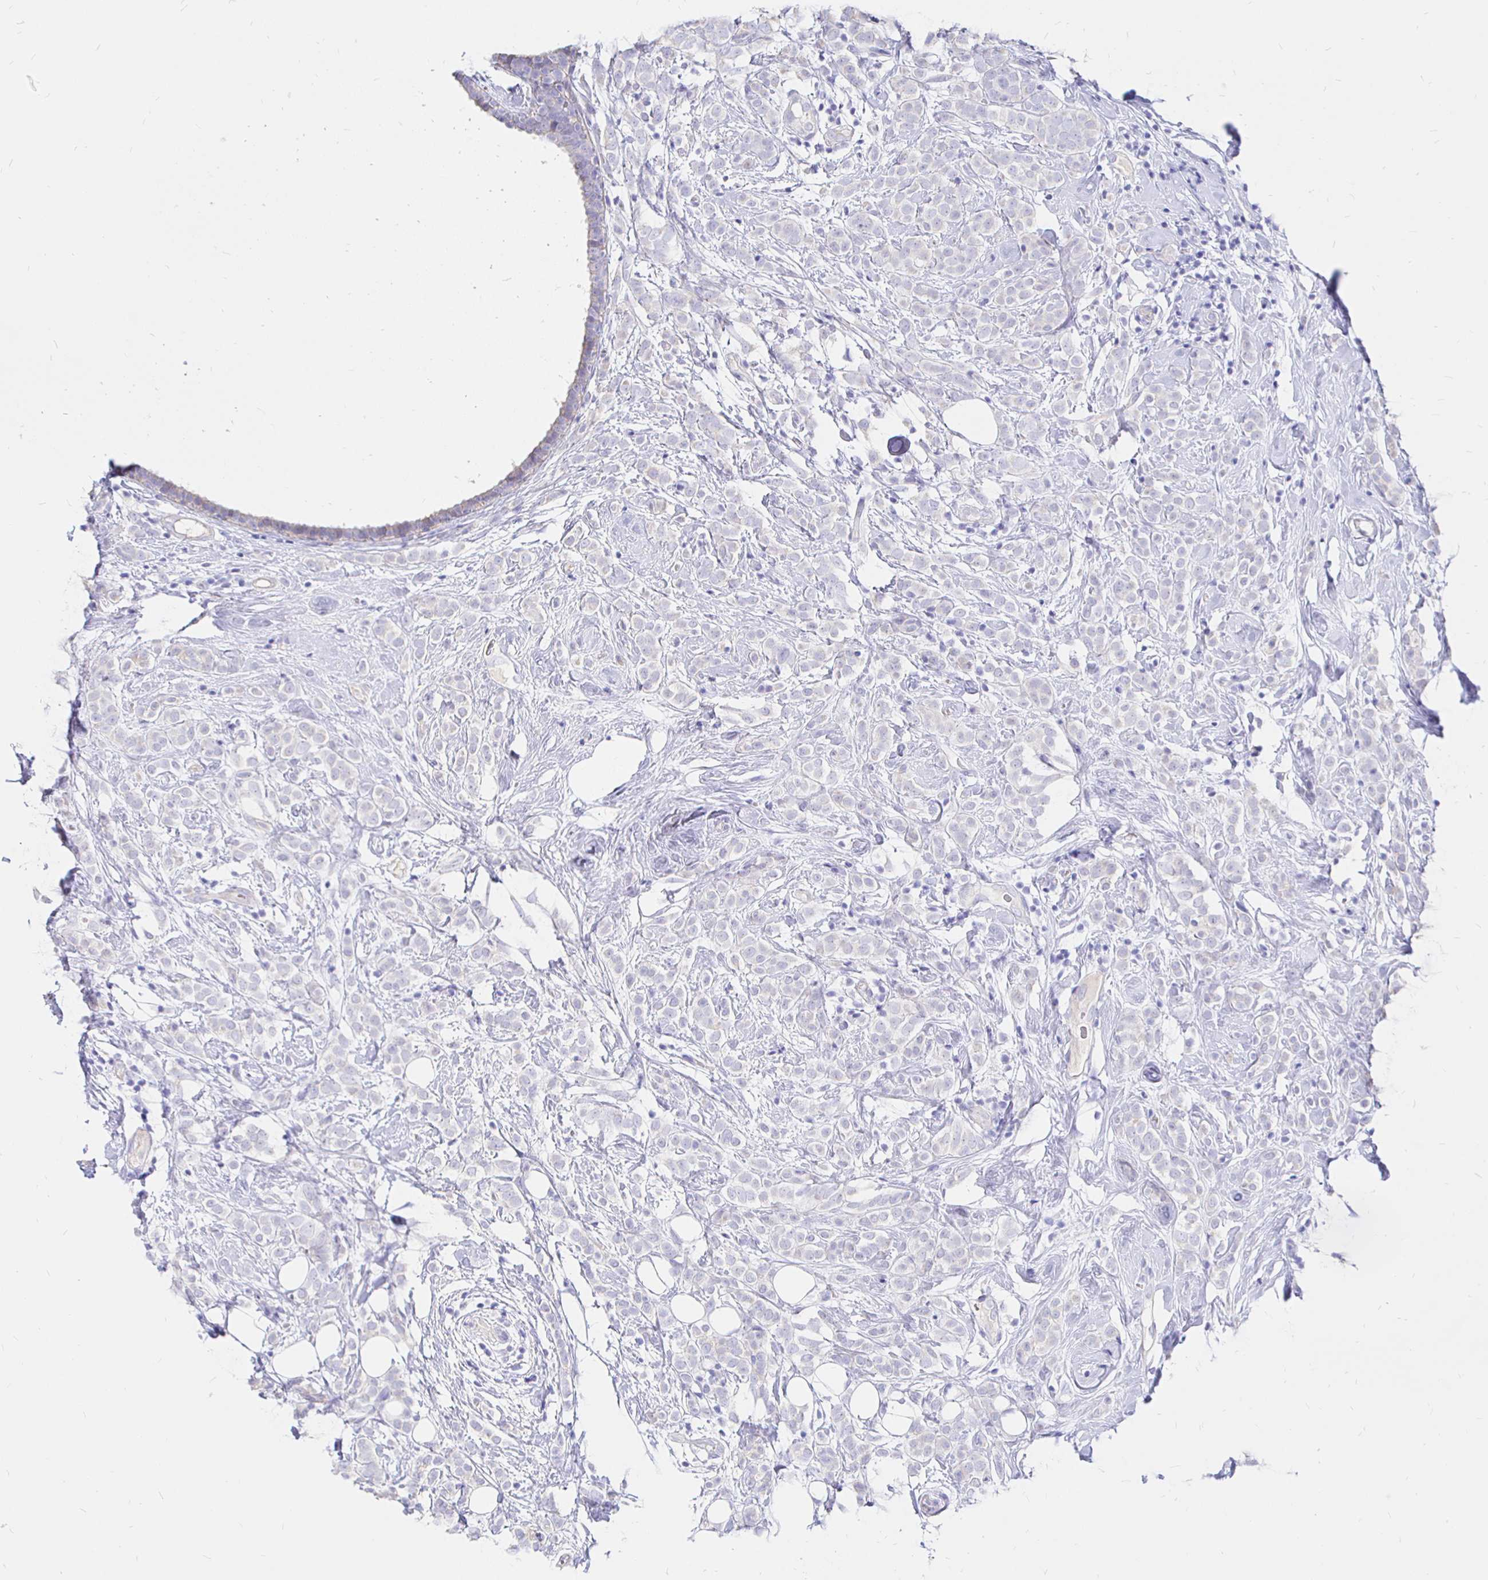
{"staining": {"intensity": "negative", "quantity": "none", "location": "none"}, "tissue": "breast cancer", "cell_type": "Tumor cells", "image_type": "cancer", "snomed": [{"axis": "morphology", "description": "Lobular carcinoma"}, {"axis": "topography", "description": "Breast"}], "caption": "Immunohistochemical staining of human breast lobular carcinoma demonstrates no significant positivity in tumor cells.", "gene": "NECAB1", "patient": {"sex": "female", "age": 49}}